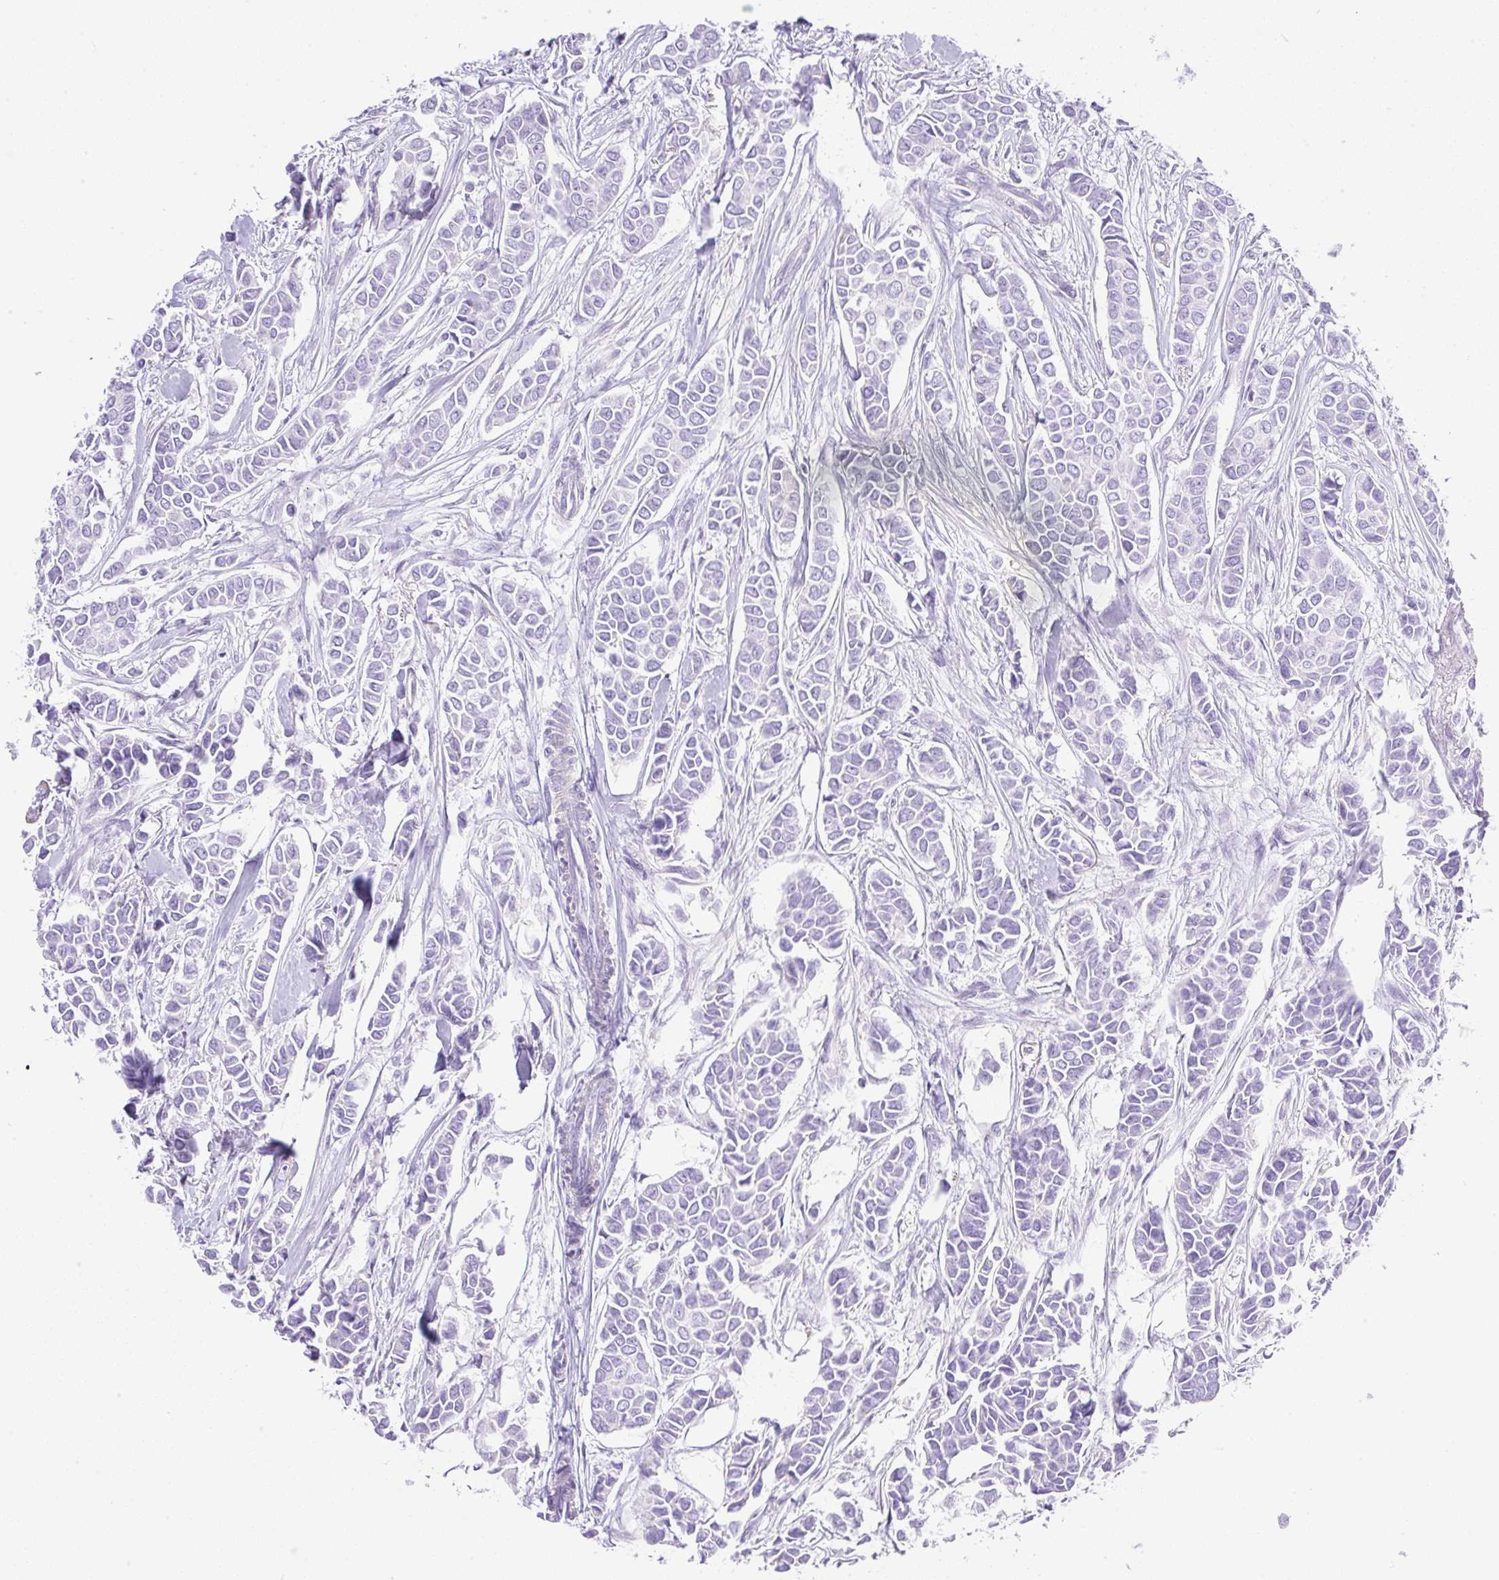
{"staining": {"intensity": "negative", "quantity": "none", "location": "none"}, "tissue": "breast cancer", "cell_type": "Tumor cells", "image_type": "cancer", "snomed": [{"axis": "morphology", "description": "Duct carcinoma"}, {"axis": "topography", "description": "Breast"}], "caption": "DAB immunohistochemical staining of human breast cancer shows no significant expression in tumor cells.", "gene": "TDRD15", "patient": {"sex": "female", "age": 84}}